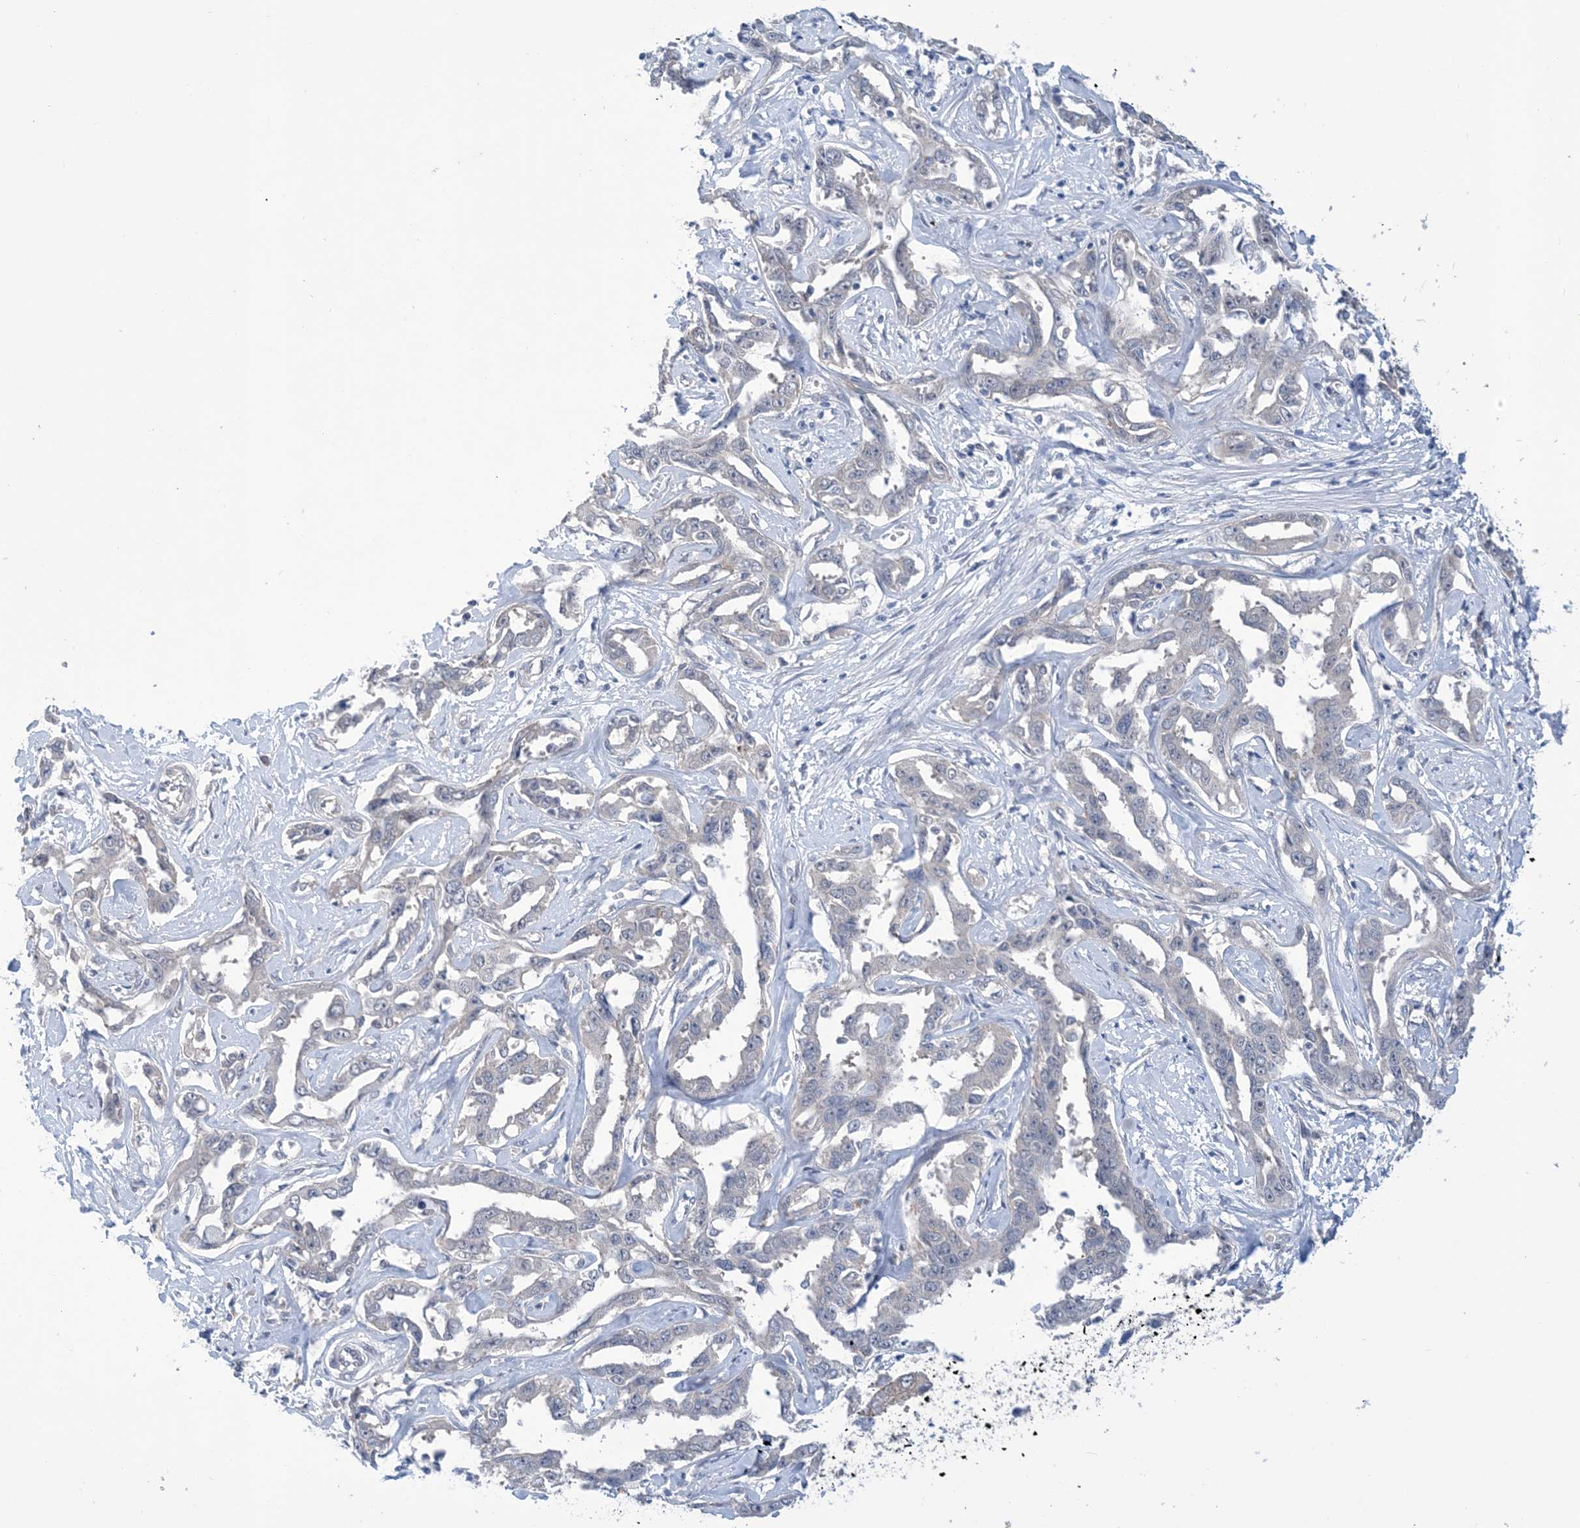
{"staining": {"intensity": "negative", "quantity": "none", "location": "none"}, "tissue": "liver cancer", "cell_type": "Tumor cells", "image_type": "cancer", "snomed": [{"axis": "morphology", "description": "Cholangiocarcinoma"}, {"axis": "topography", "description": "Liver"}], "caption": "Cholangiocarcinoma (liver) was stained to show a protein in brown. There is no significant positivity in tumor cells.", "gene": "EHBP1", "patient": {"sex": "male", "age": 59}}